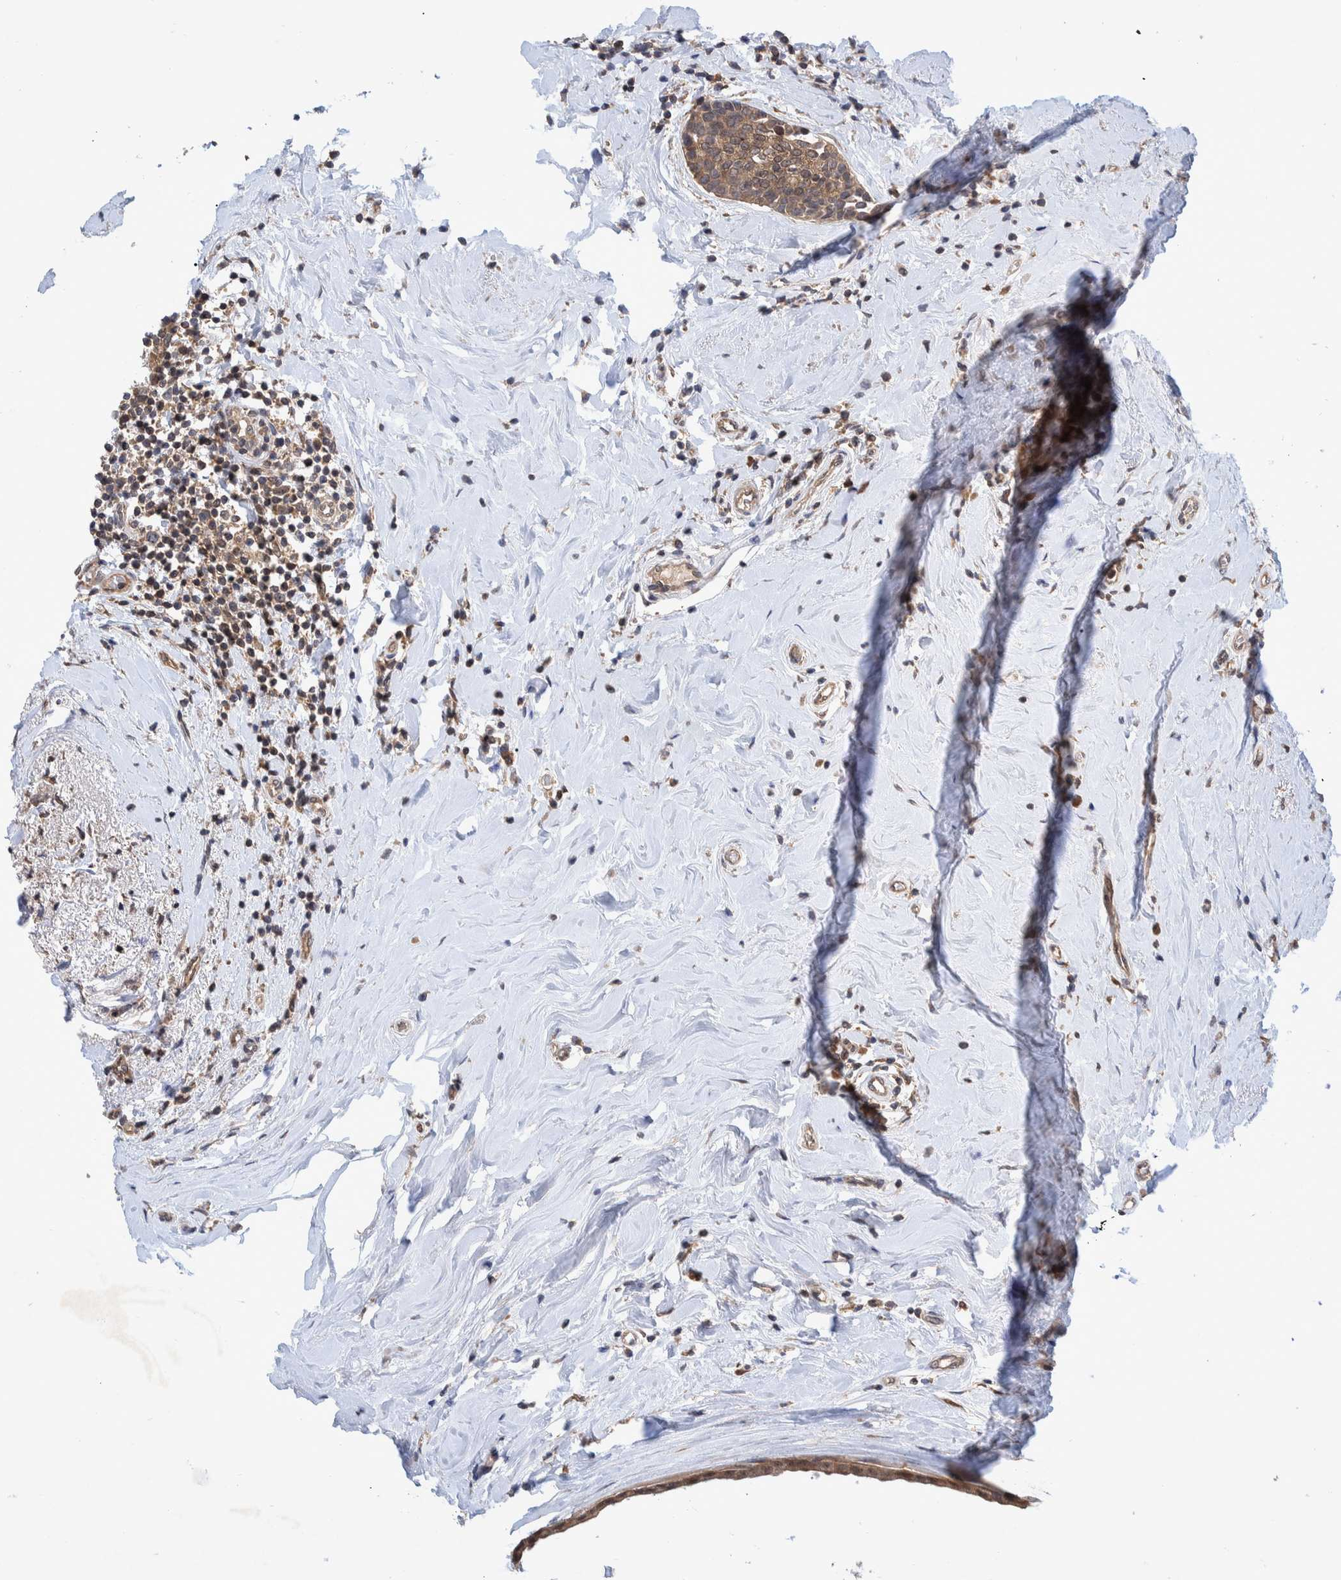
{"staining": {"intensity": "moderate", "quantity": ">75%", "location": "cytoplasmic/membranous"}, "tissue": "breast cancer", "cell_type": "Tumor cells", "image_type": "cancer", "snomed": [{"axis": "morphology", "description": "Duct carcinoma"}, {"axis": "topography", "description": "Breast"}], "caption": "Human invasive ductal carcinoma (breast) stained with a protein marker exhibits moderate staining in tumor cells.", "gene": "PLPBP", "patient": {"sex": "female", "age": 55}}